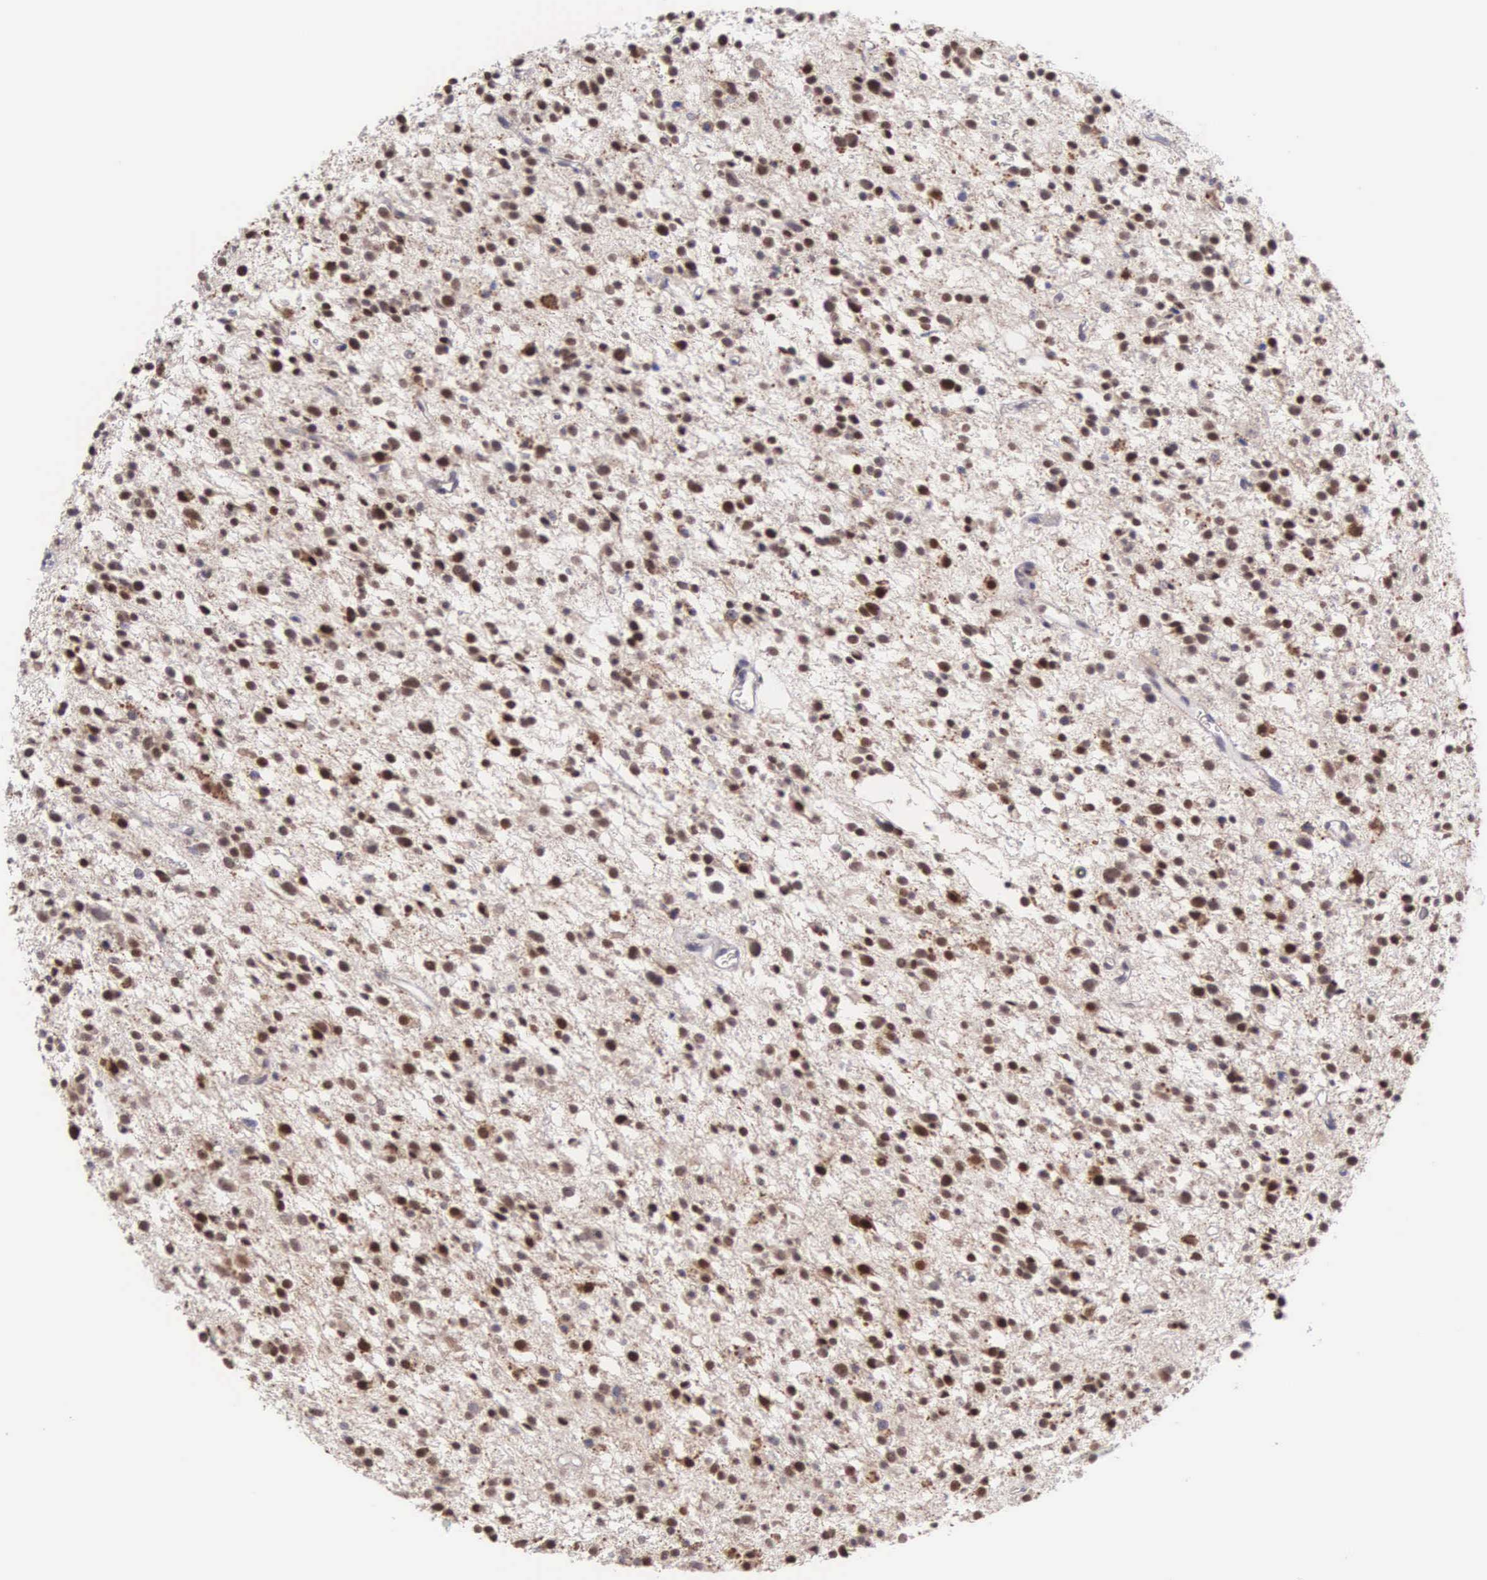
{"staining": {"intensity": "moderate", "quantity": "25%-75%", "location": "nuclear"}, "tissue": "glioma", "cell_type": "Tumor cells", "image_type": "cancer", "snomed": [{"axis": "morphology", "description": "Glioma, malignant, Low grade"}, {"axis": "topography", "description": "Brain"}], "caption": "IHC of malignant low-grade glioma exhibits medium levels of moderate nuclear staining in approximately 25%-75% of tumor cells.", "gene": "GRK3", "patient": {"sex": "female", "age": 36}}